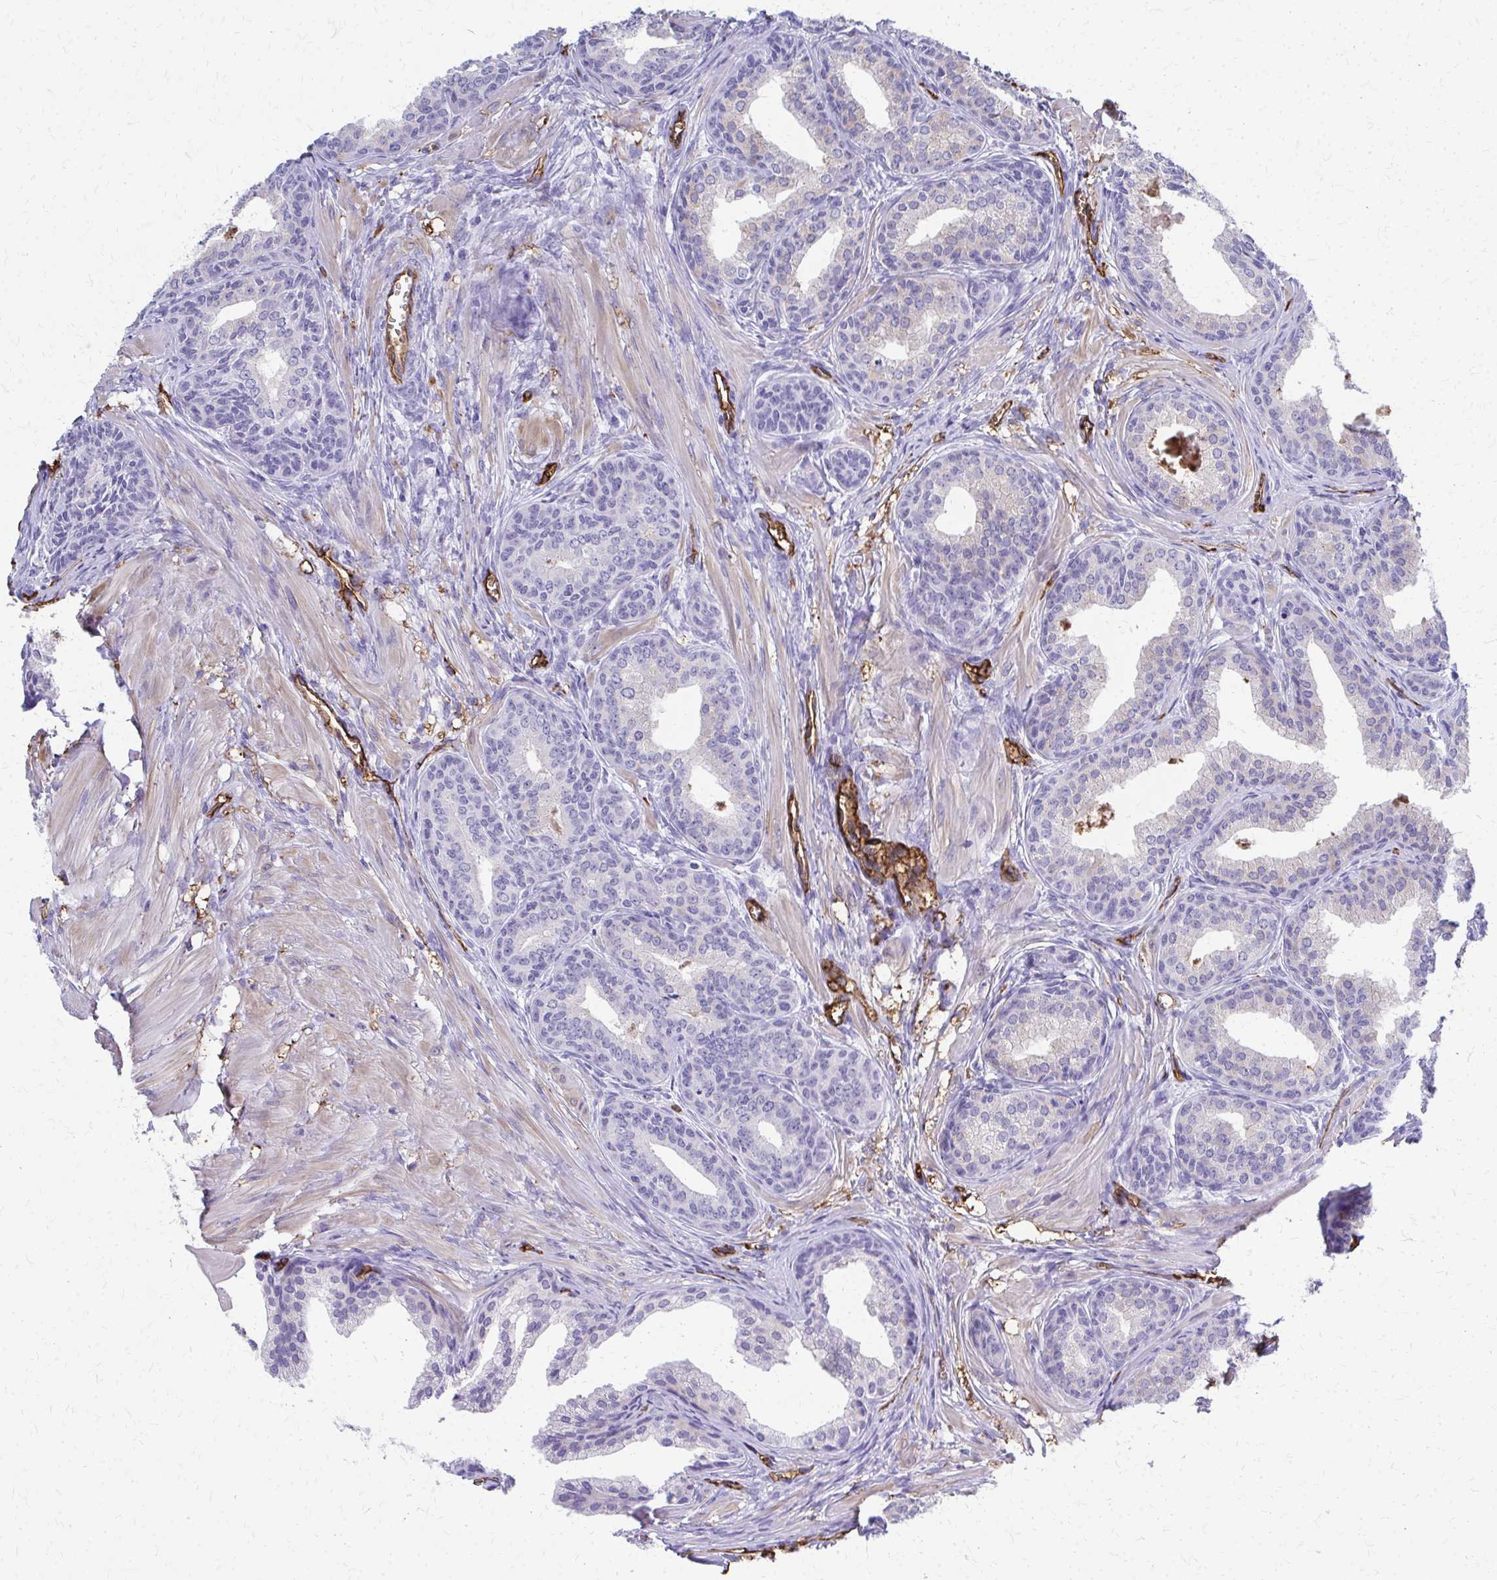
{"staining": {"intensity": "negative", "quantity": "none", "location": "none"}, "tissue": "prostate cancer", "cell_type": "Tumor cells", "image_type": "cancer", "snomed": [{"axis": "morphology", "description": "Adenocarcinoma, High grade"}, {"axis": "topography", "description": "Prostate"}], "caption": "IHC of human high-grade adenocarcinoma (prostate) demonstrates no expression in tumor cells.", "gene": "TPSG1", "patient": {"sex": "male", "age": 68}}